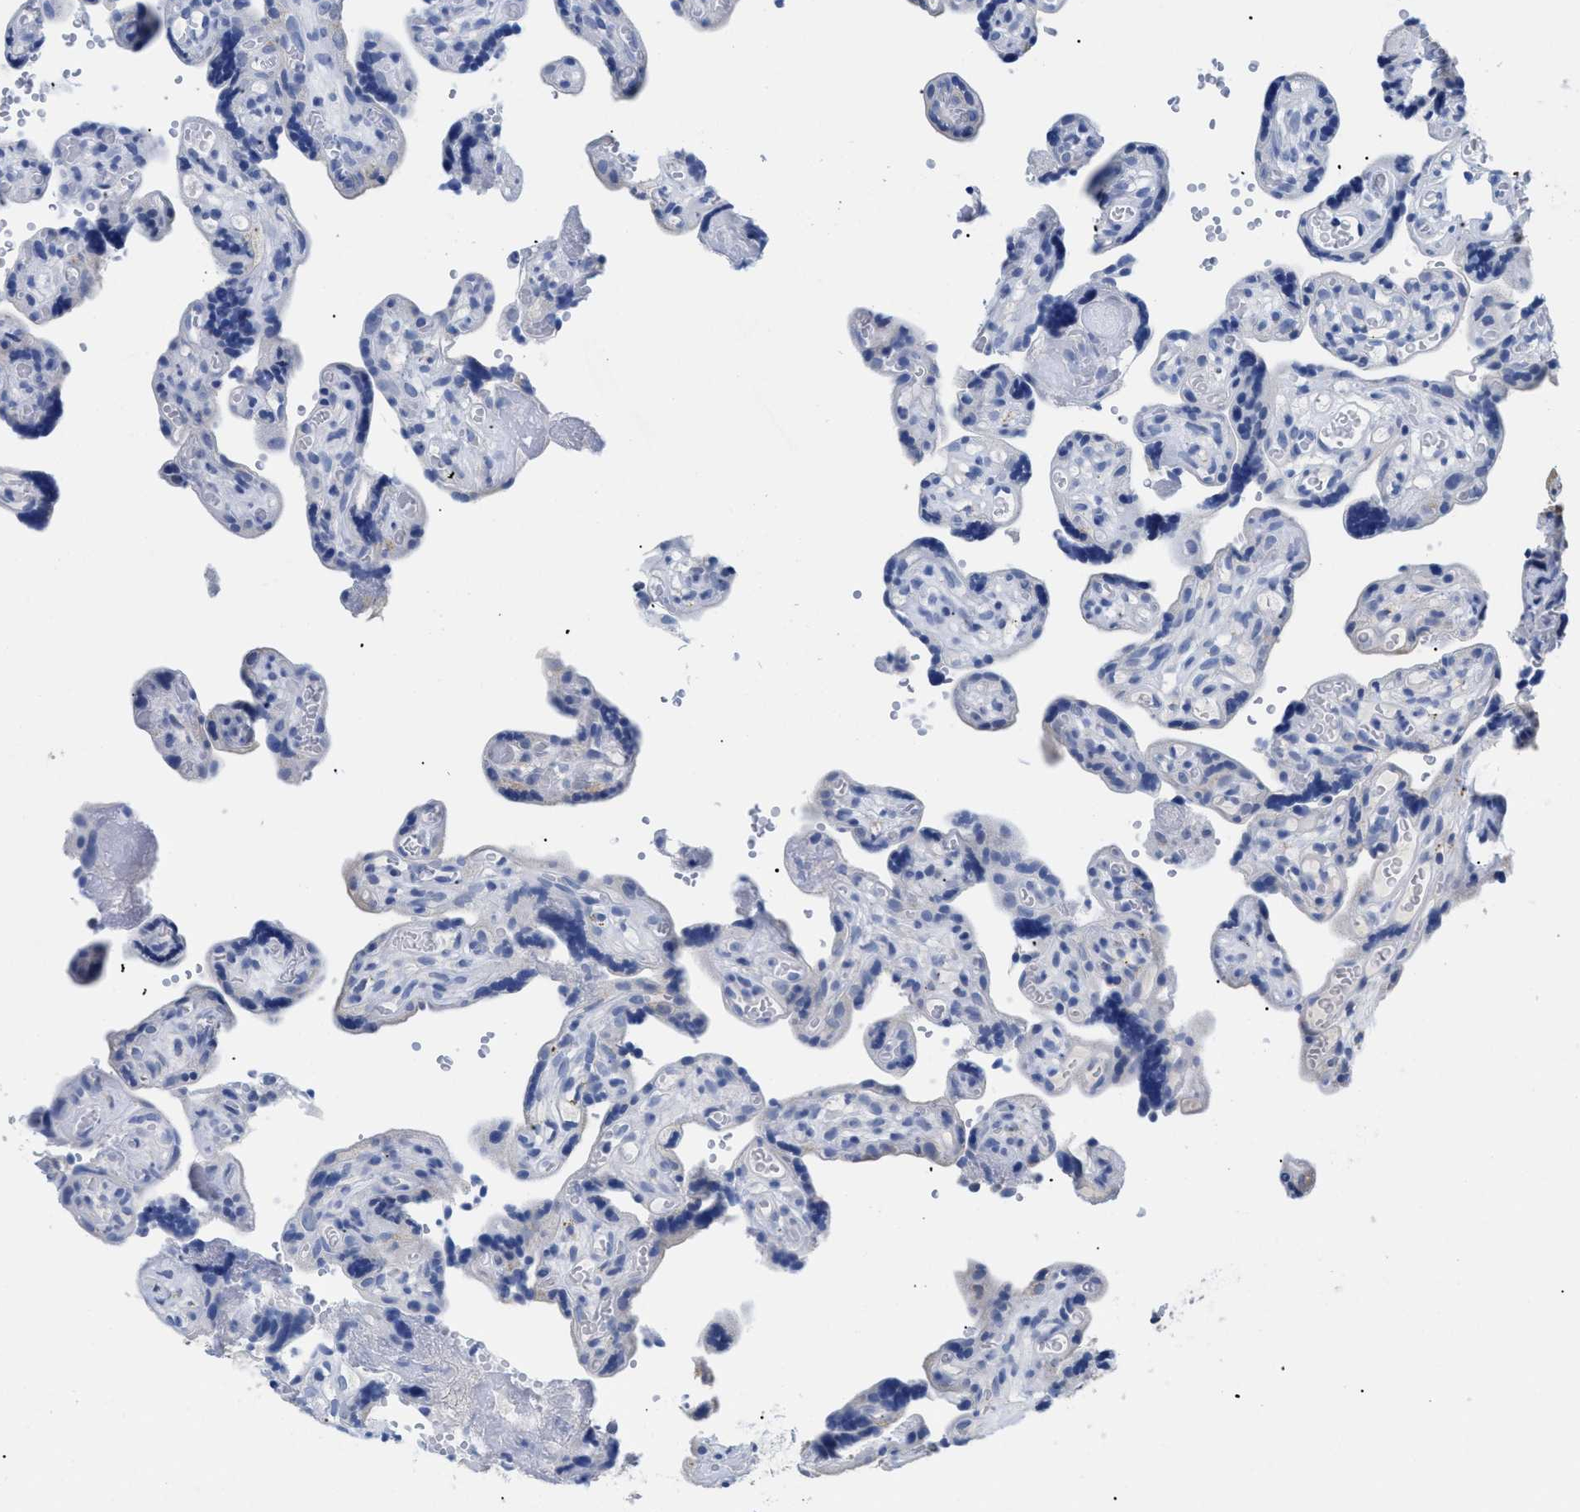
{"staining": {"intensity": "negative", "quantity": "none", "location": "none"}, "tissue": "placenta", "cell_type": "Decidual cells", "image_type": "normal", "snomed": [{"axis": "morphology", "description": "Normal tissue, NOS"}, {"axis": "topography", "description": "Placenta"}], "caption": "Decidual cells show no significant expression in normal placenta.", "gene": "APOBEC2", "patient": {"sex": "female", "age": 30}}